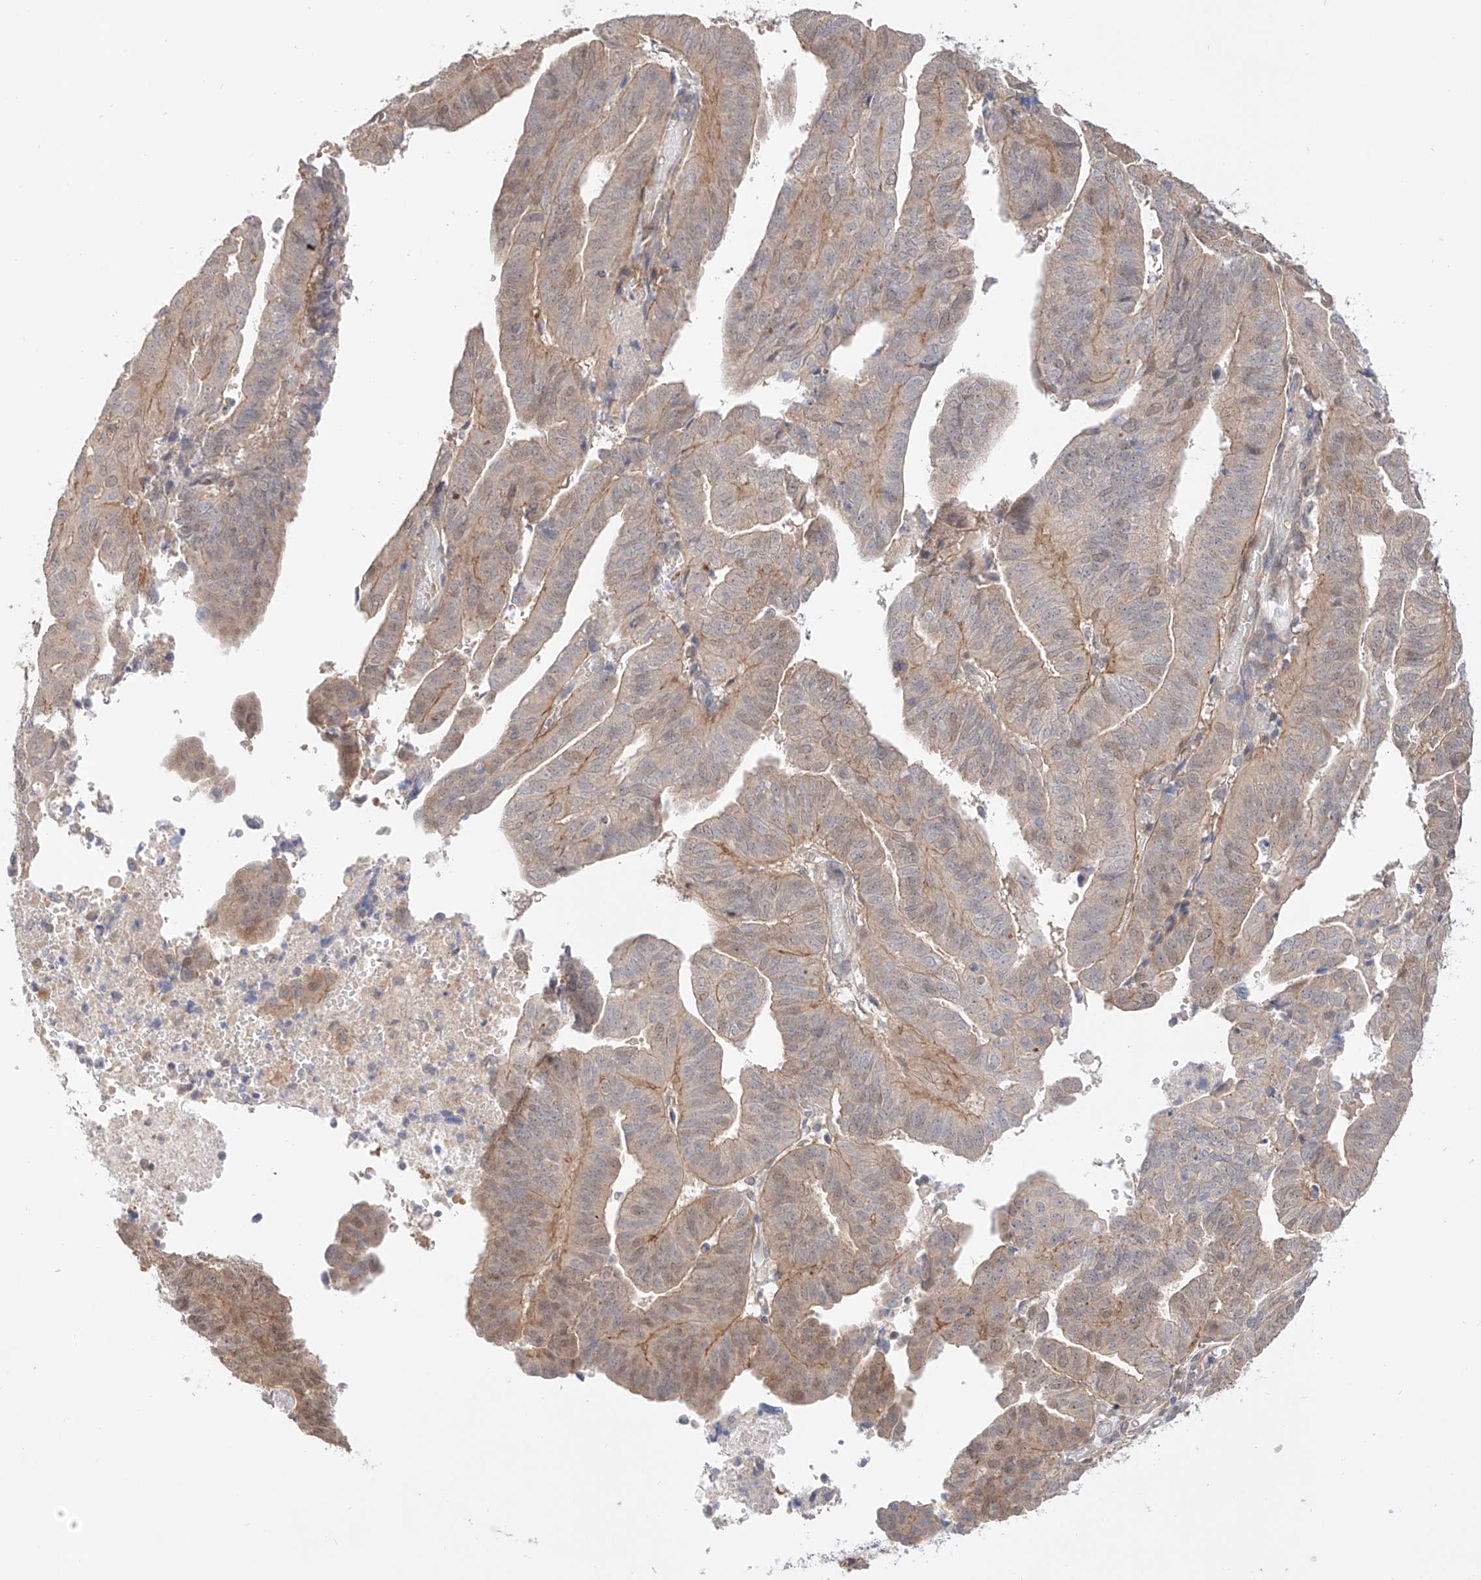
{"staining": {"intensity": "weak", "quantity": "25%-75%", "location": "cytoplasmic/membranous"}, "tissue": "endometrial cancer", "cell_type": "Tumor cells", "image_type": "cancer", "snomed": [{"axis": "morphology", "description": "Adenocarcinoma, NOS"}, {"axis": "topography", "description": "Uterus"}], "caption": "Endometrial cancer stained with DAB (3,3'-diaminobenzidine) immunohistochemistry exhibits low levels of weak cytoplasmic/membranous positivity in approximately 25%-75% of tumor cells. (DAB (3,3'-diaminobenzidine) = brown stain, brightfield microscopy at high magnification).", "gene": "TSR2", "patient": {"sex": "female", "age": 77}}